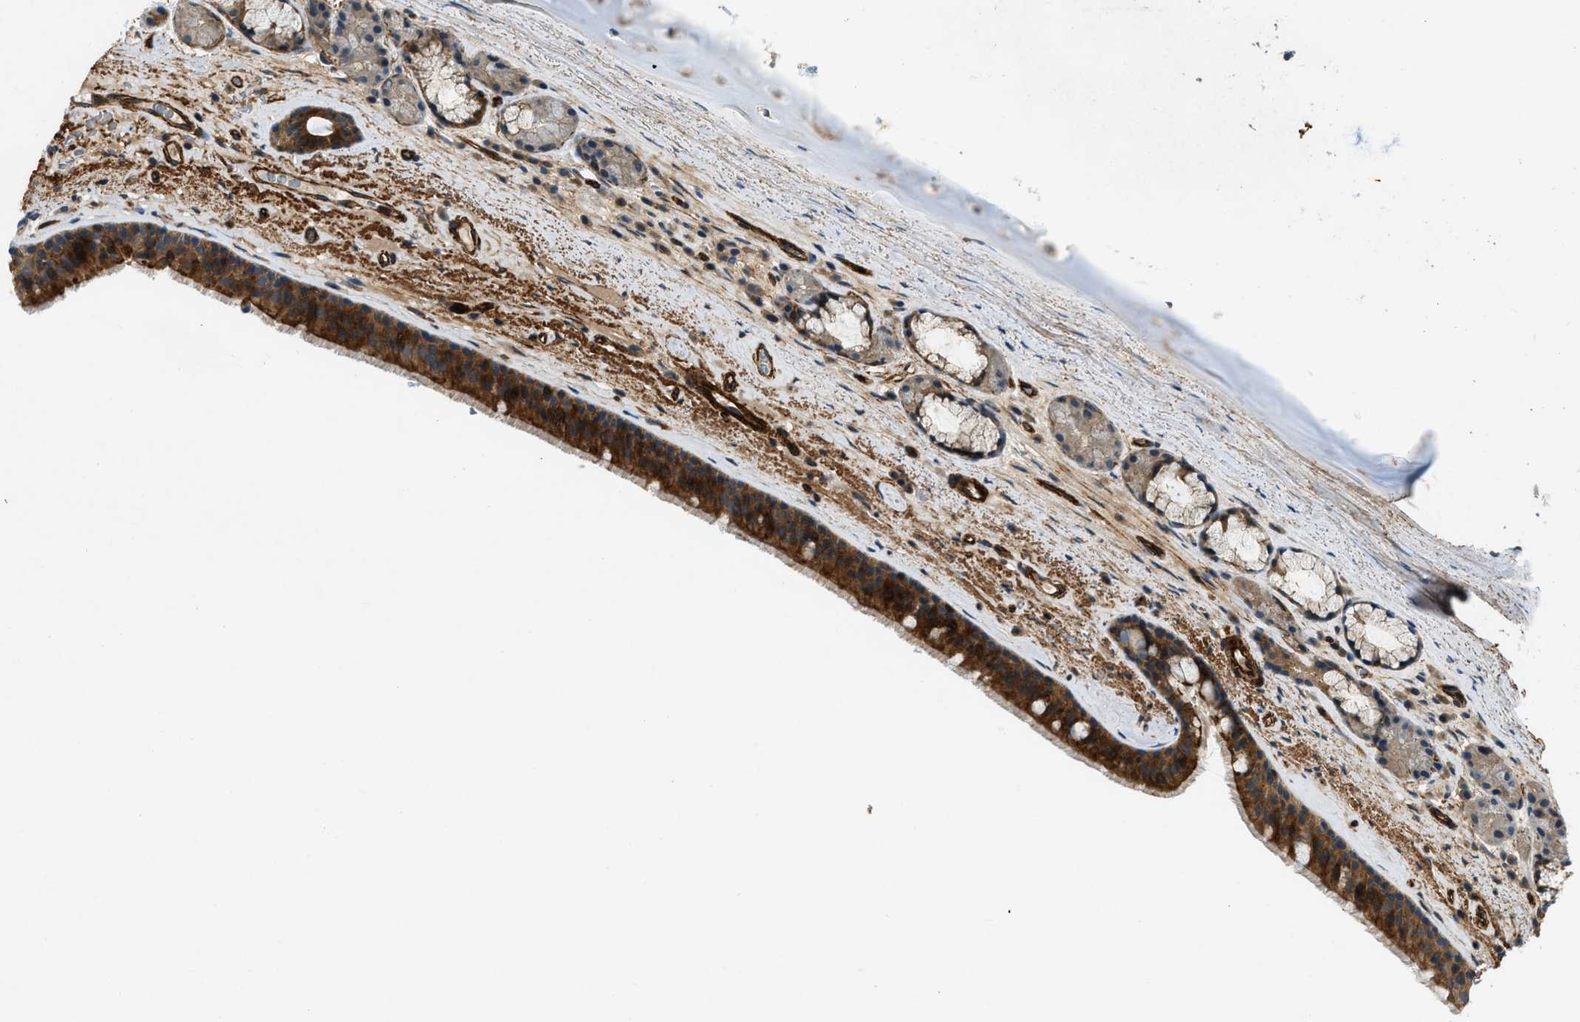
{"staining": {"intensity": "strong", "quantity": ">75%", "location": "cytoplasmic/membranous"}, "tissue": "bronchus", "cell_type": "Respiratory epithelial cells", "image_type": "normal", "snomed": [{"axis": "morphology", "description": "Normal tissue, NOS"}, {"axis": "topography", "description": "Cartilage tissue"}], "caption": "This image reveals immunohistochemistry staining of unremarkable bronchus, with high strong cytoplasmic/membranous positivity in approximately >75% of respiratory epithelial cells.", "gene": "NYNRIN", "patient": {"sex": "female", "age": 63}}